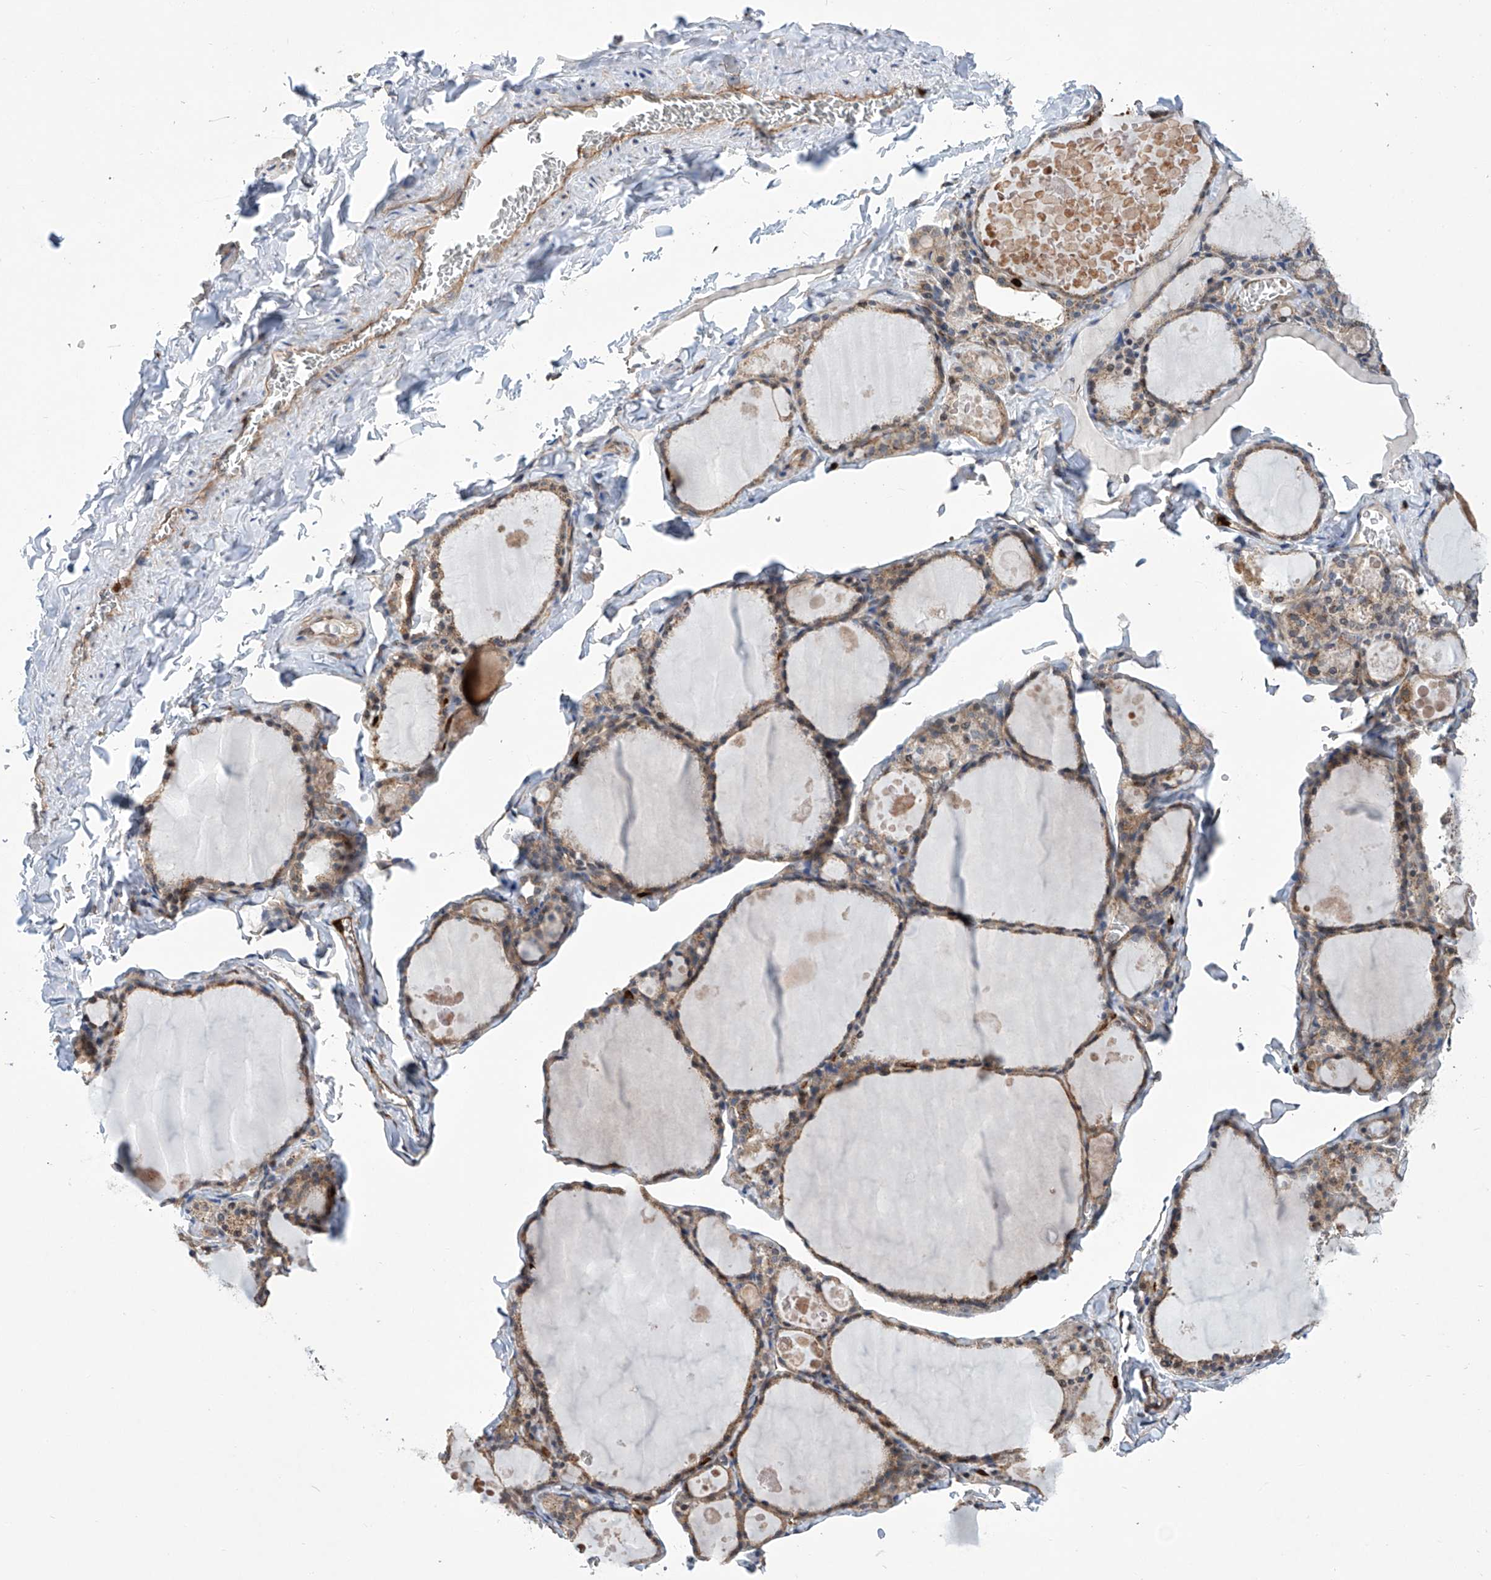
{"staining": {"intensity": "moderate", "quantity": ">75%", "location": "cytoplasmic/membranous"}, "tissue": "thyroid gland", "cell_type": "Glandular cells", "image_type": "normal", "snomed": [{"axis": "morphology", "description": "Normal tissue, NOS"}, {"axis": "topography", "description": "Thyroid gland"}], "caption": "Immunohistochemistry (IHC) image of normal thyroid gland: thyroid gland stained using immunohistochemistry exhibits medium levels of moderate protein expression localized specifically in the cytoplasmic/membranous of glandular cells, appearing as a cytoplasmic/membranous brown color.", "gene": "EIF2D", "patient": {"sex": "male", "age": 56}}